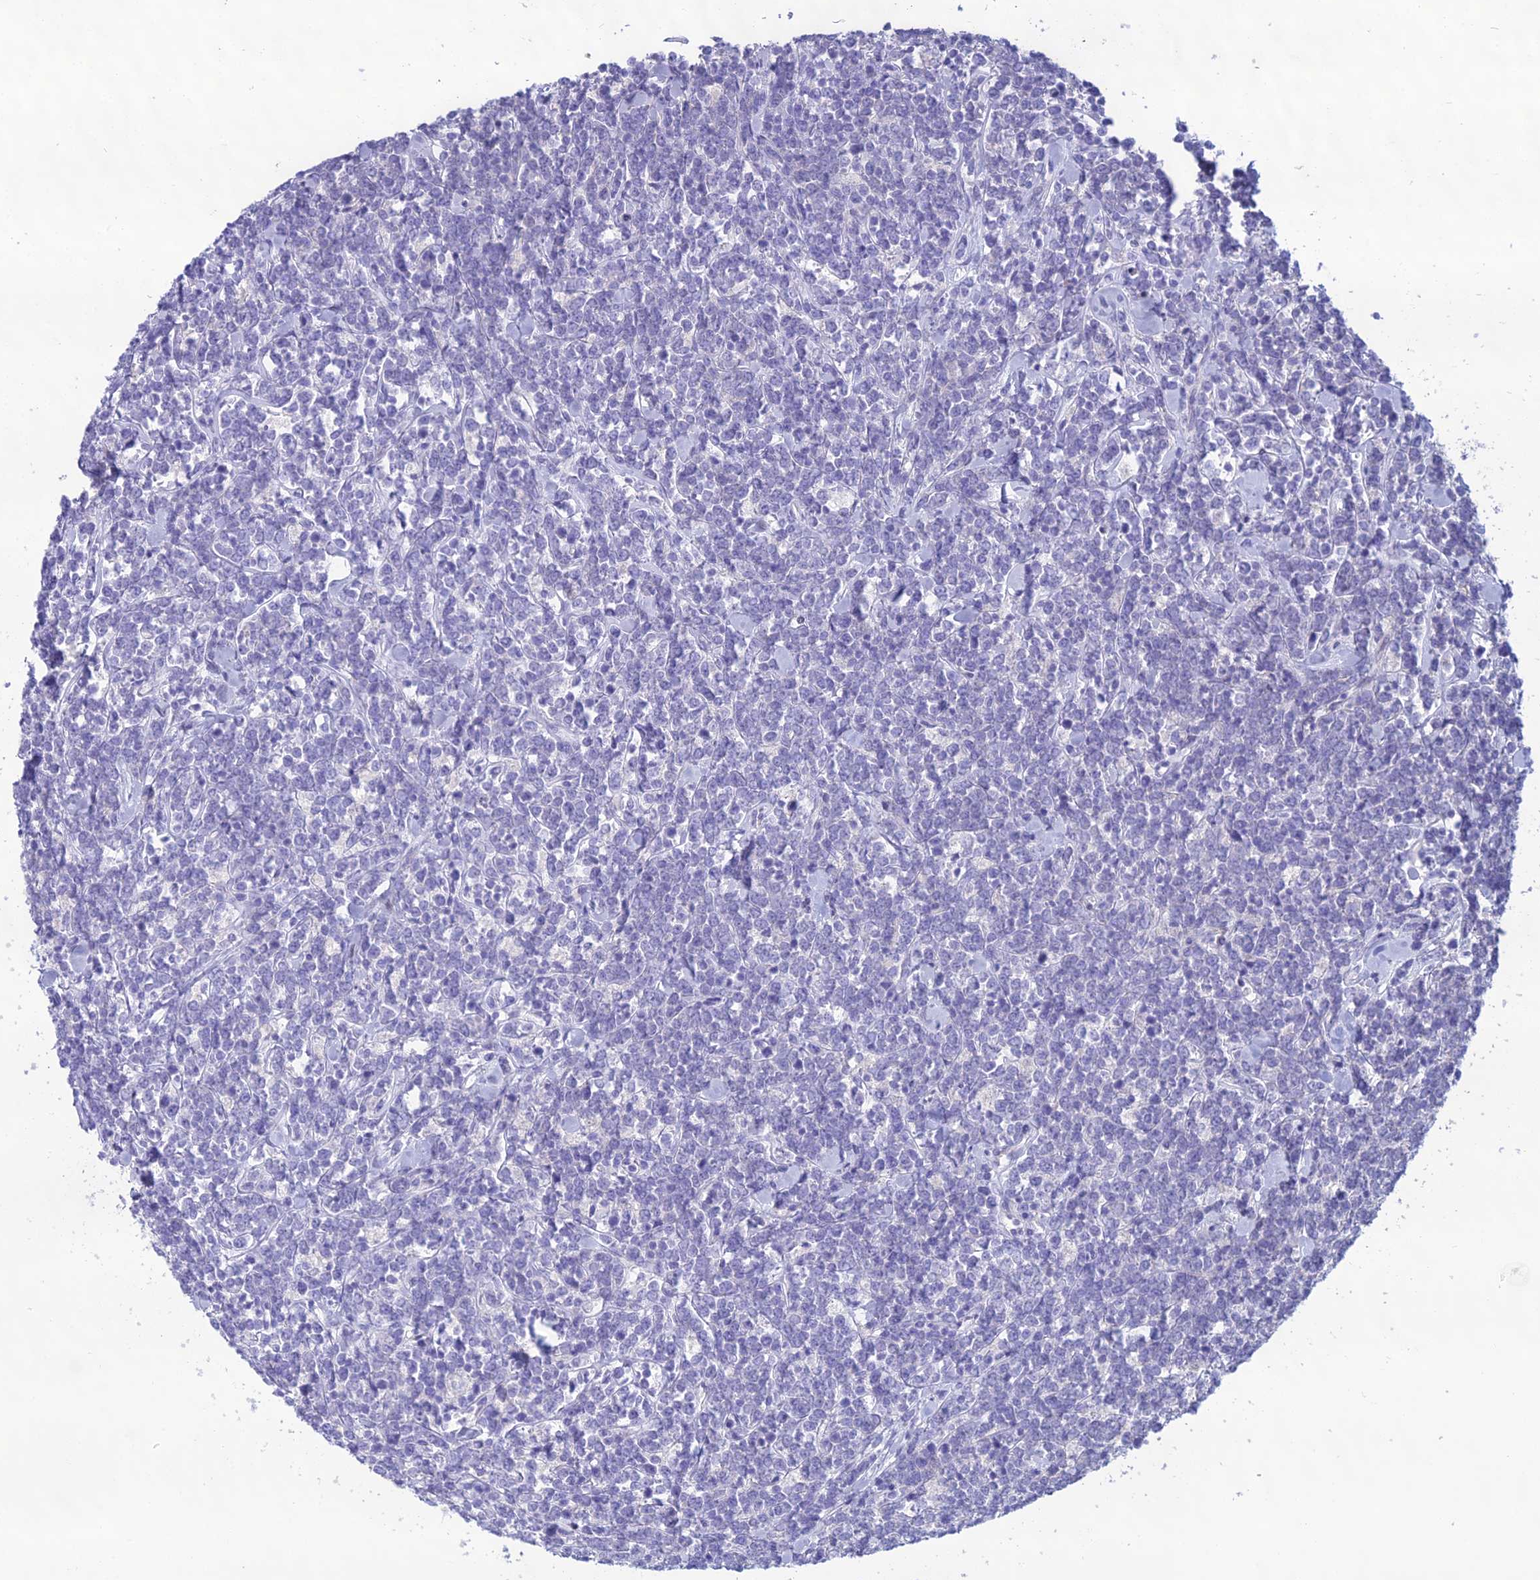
{"staining": {"intensity": "negative", "quantity": "none", "location": "none"}, "tissue": "lymphoma", "cell_type": "Tumor cells", "image_type": "cancer", "snomed": [{"axis": "morphology", "description": "Malignant lymphoma, non-Hodgkin's type, High grade"}, {"axis": "topography", "description": "Small intestine"}], "caption": "Immunohistochemistry histopathology image of human malignant lymphoma, non-Hodgkin's type (high-grade) stained for a protein (brown), which displays no positivity in tumor cells.", "gene": "OR56B1", "patient": {"sex": "male", "age": 8}}